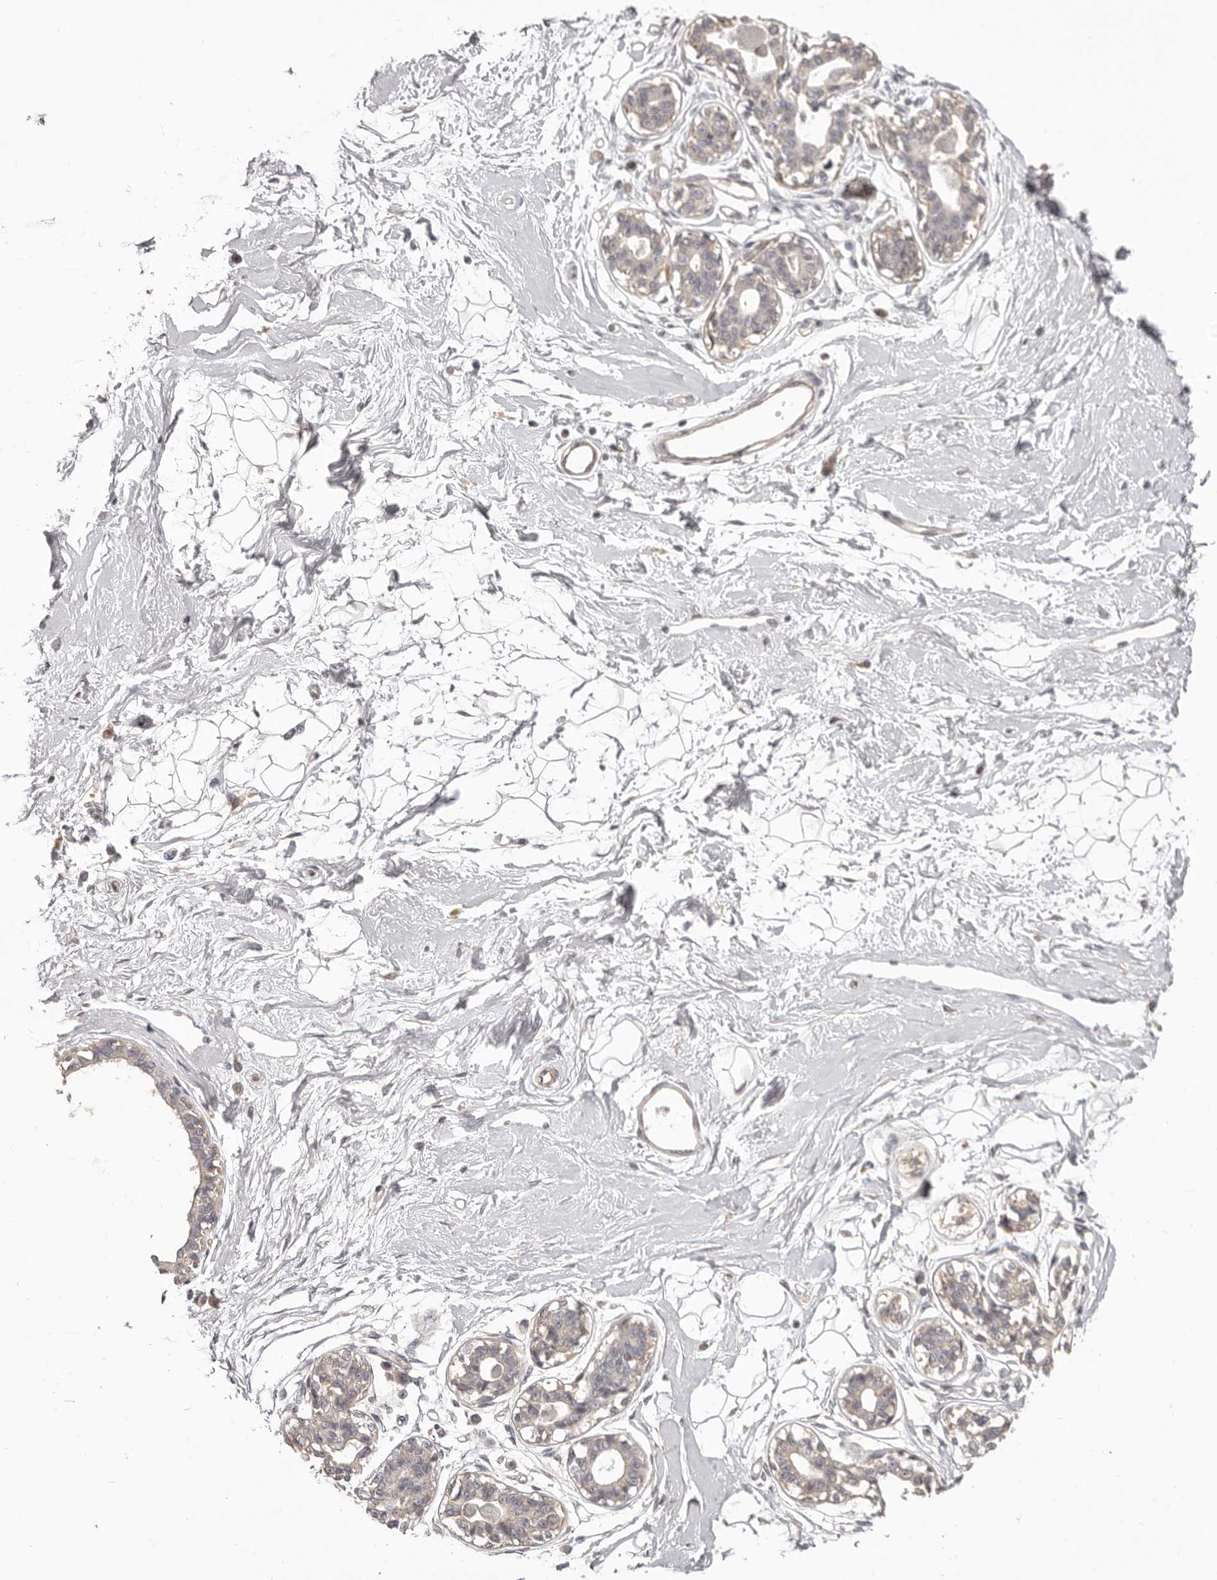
{"staining": {"intensity": "negative", "quantity": "none", "location": "none"}, "tissue": "breast", "cell_type": "Adipocytes", "image_type": "normal", "snomed": [{"axis": "morphology", "description": "Normal tissue, NOS"}, {"axis": "topography", "description": "Breast"}], "caption": "IHC of unremarkable human breast displays no positivity in adipocytes. Brightfield microscopy of immunohistochemistry stained with DAB (3,3'-diaminobenzidine) (brown) and hematoxylin (blue), captured at high magnification.", "gene": "HRH1", "patient": {"sex": "female", "age": 45}}